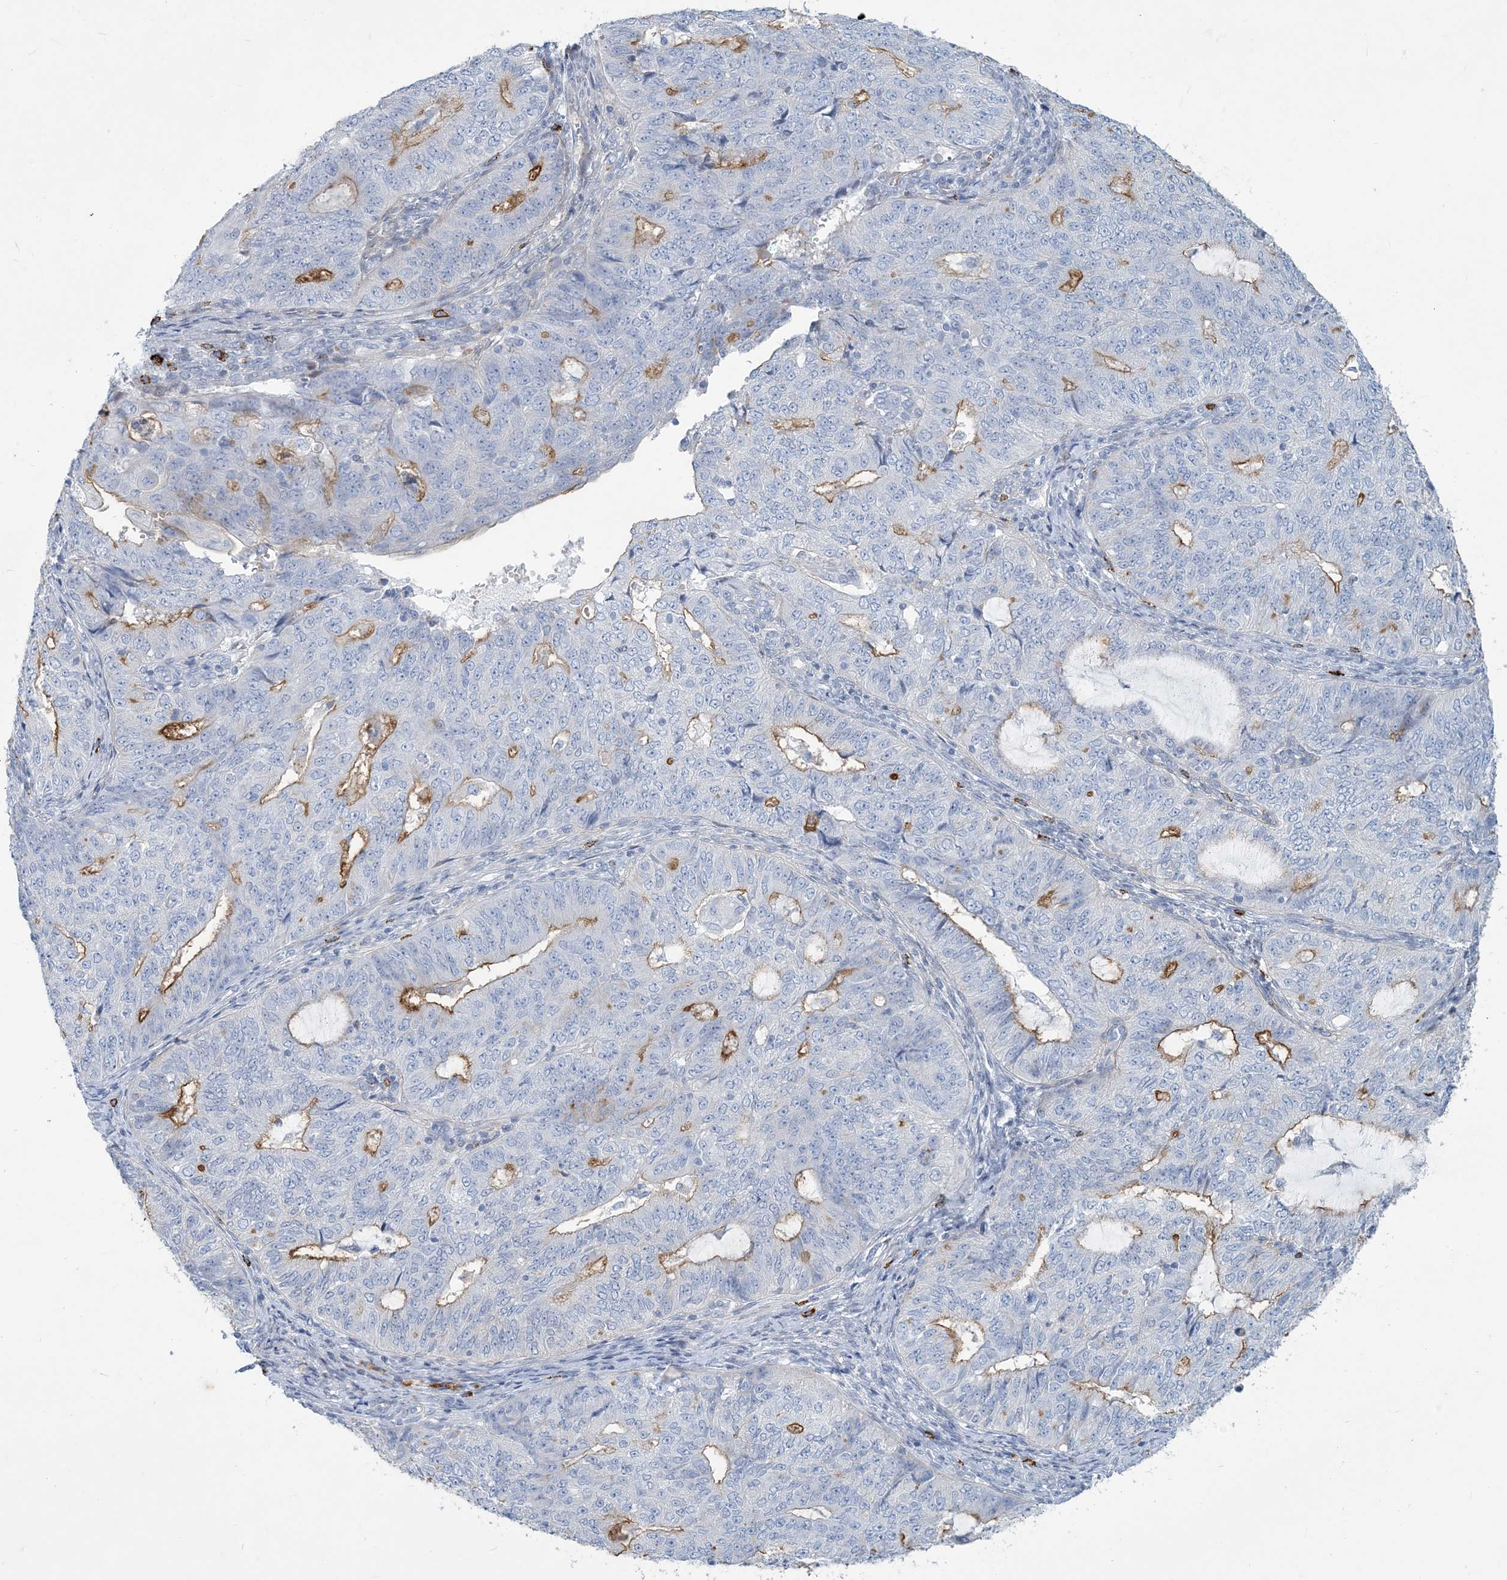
{"staining": {"intensity": "moderate", "quantity": "<25%", "location": "cytoplasmic/membranous"}, "tissue": "endometrial cancer", "cell_type": "Tumor cells", "image_type": "cancer", "snomed": [{"axis": "morphology", "description": "Adenocarcinoma, NOS"}, {"axis": "topography", "description": "Endometrium"}], "caption": "Adenocarcinoma (endometrial) was stained to show a protein in brown. There is low levels of moderate cytoplasmic/membranous positivity in about <25% of tumor cells. (DAB (3,3'-diaminobenzidine) IHC, brown staining for protein, blue staining for nuclei).", "gene": "MOXD1", "patient": {"sex": "female", "age": 32}}